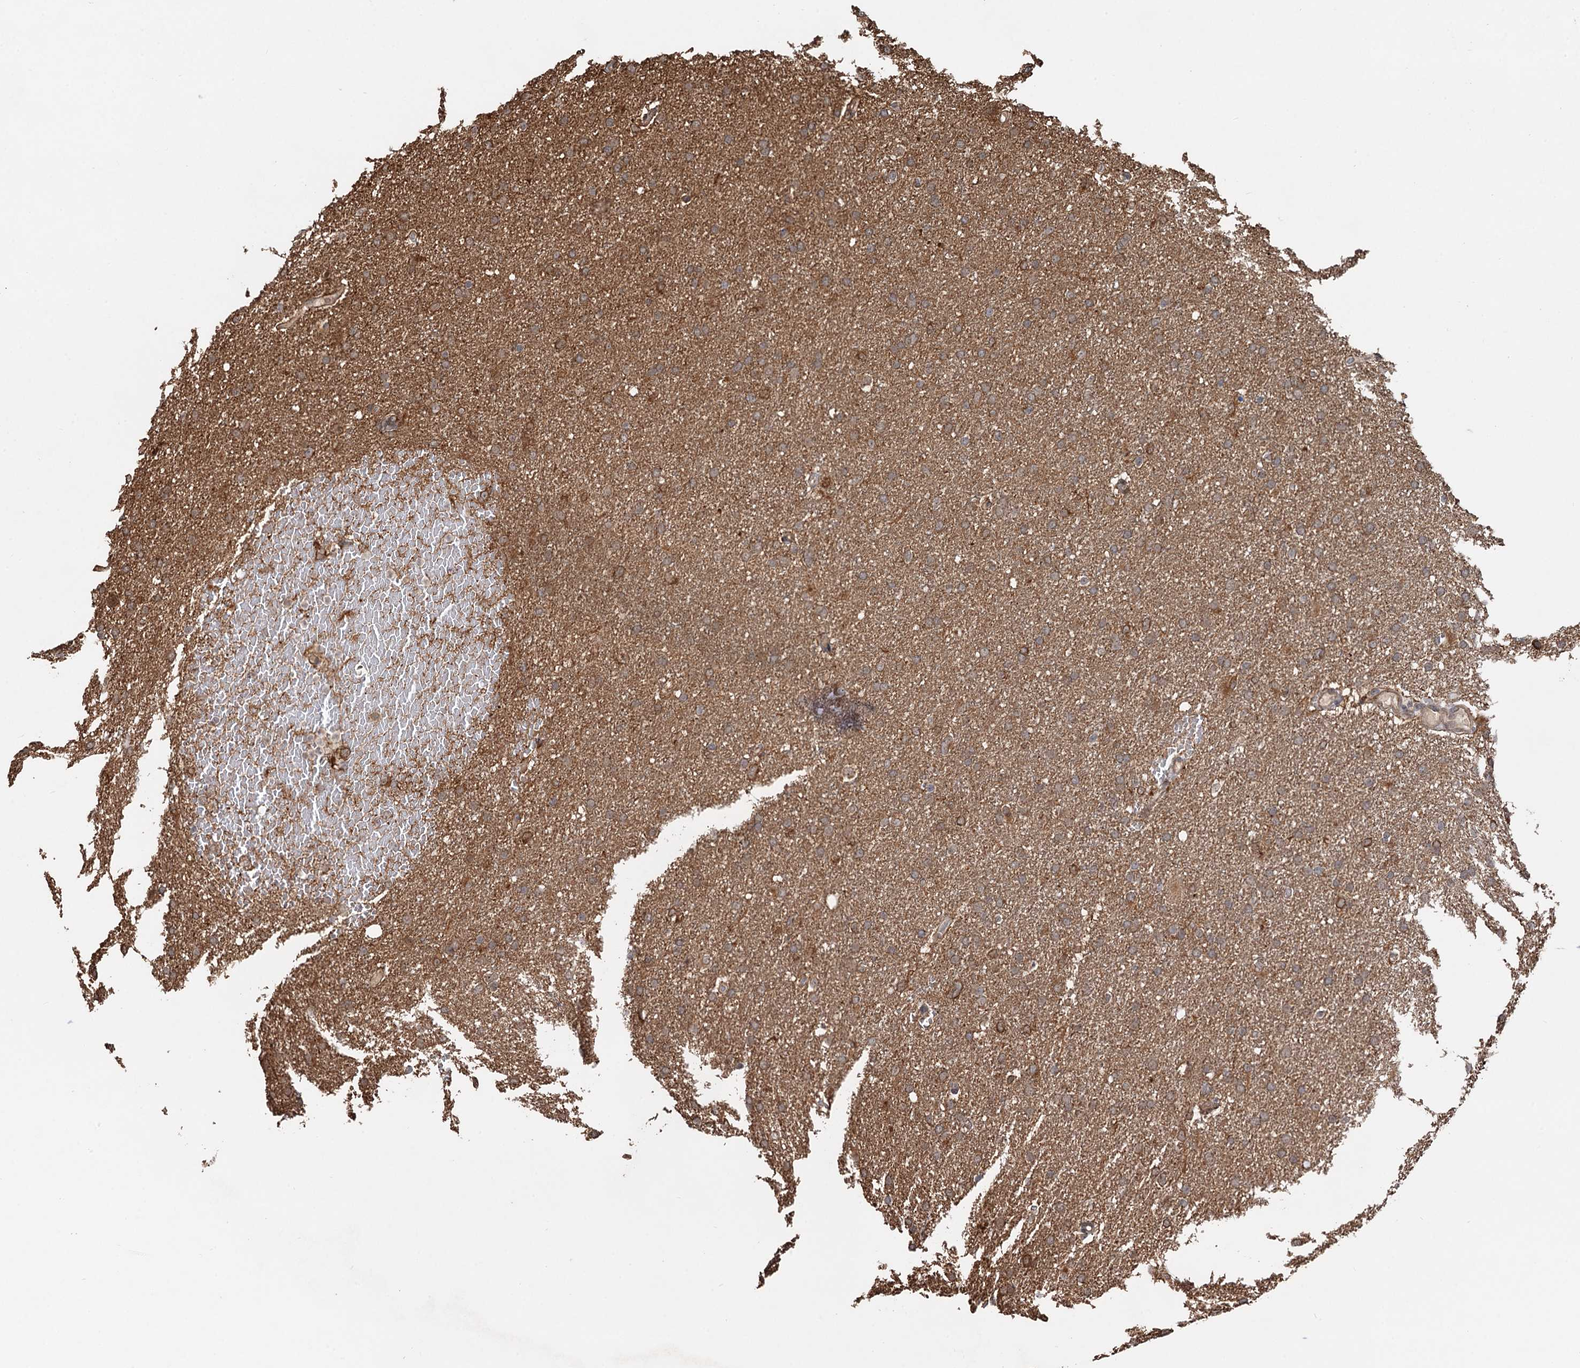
{"staining": {"intensity": "moderate", "quantity": ">75%", "location": "cytoplasmic/membranous"}, "tissue": "glioma", "cell_type": "Tumor cells", "image_type": "cancer", "snomed": [{"axis": "morphology", "description": "Glioma, malignant, High grade"}, {"axis": "topography", "description": "Cerebral cortex"}], "caption": "Malignant glioma (high-grade) tissue demonstrates moderate cytoplasmic/membranous expression in approximately >75% of tumor cells", "gene": "SNRNP25", "patient": {"sex": "female", "age": 36}}